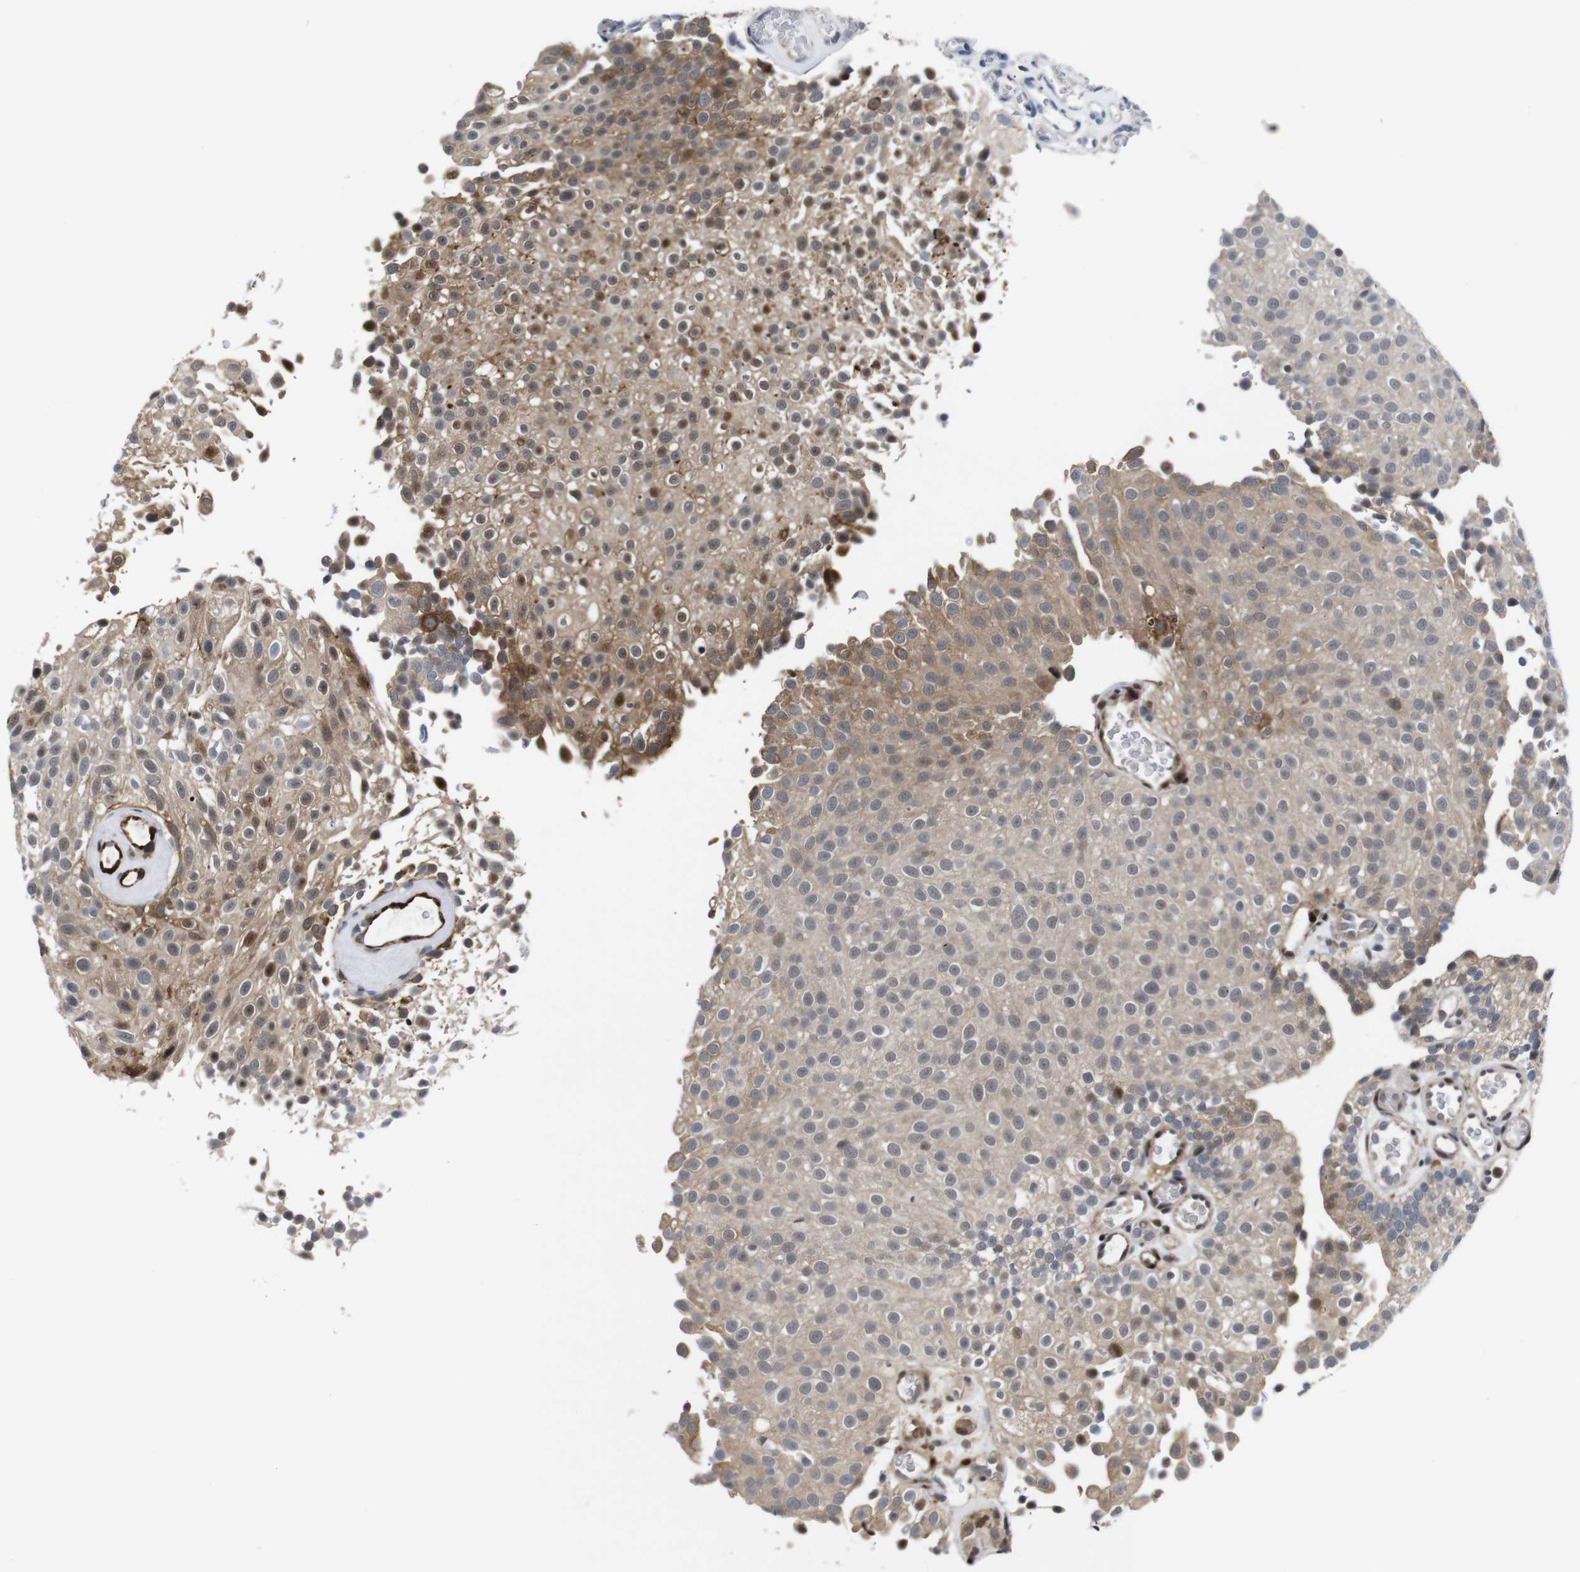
{"staining": {"intensity": "moderate", "quantity": "25%-75%", "location": "cytoplasmic/membranous,nuclear"}, "tissue": "urothelial cancer", "cell_type": "Tumor cells", "image_type": "cancer", "snomed": [{"axis": "morphology", "description": "Urothelial carcinoma, Low grade"}, {"axis": "topography", "description": "Urinary bladder"}], "caption": "This micrograph shows immunohistochemistry staining of human urothelial carcinoma (low-grade), with medium moderate cytoplasmic/membranous and nuclear staining in about 25%-75% of tumor cells.", "gene": "EIF4G1", "patient": {"sex": "male", "age": 78}}